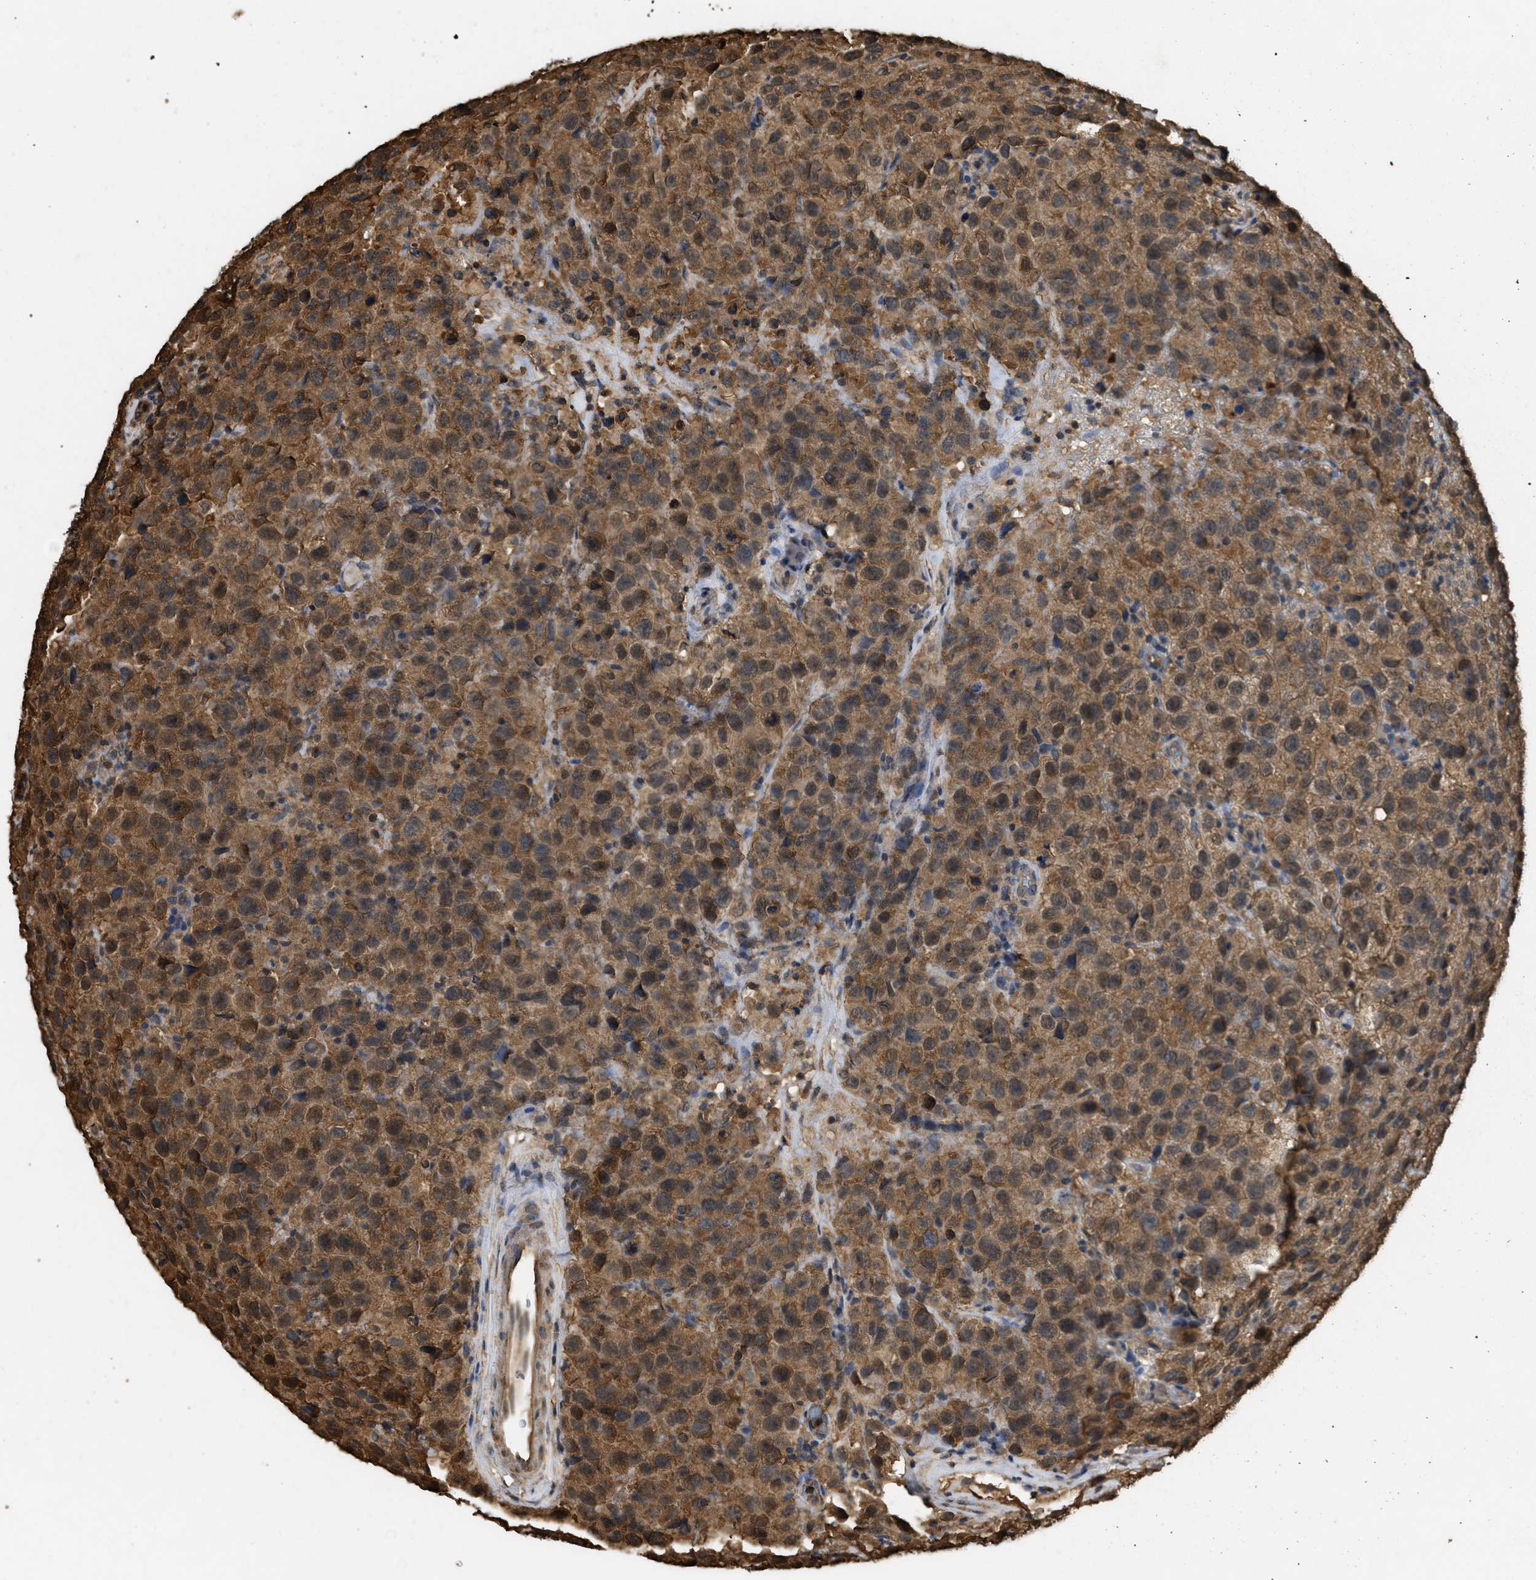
{"staining": {"intensity": "moderate", "quantity": ">75%", "location": "cytoplasmic/membranous"}, "tissue": "testis cancer", "cell_type": "Tumor cells", "image_type": "cancer", "snomed": [{"axis": "morphology", "description": "Seminoma, NOS"}, {"axis": "topography", "description": "Testis"}], "caption": "Immunohistochemistry photomicrograph of seminoma (testis) stained for a protein (brown), which exhibits medium levels of moderate cytoplasmic/membranous staining in approximately >75% of tumor cells.", "gene": "CALM1", "patient": {"sex": "male", "age": 52}}